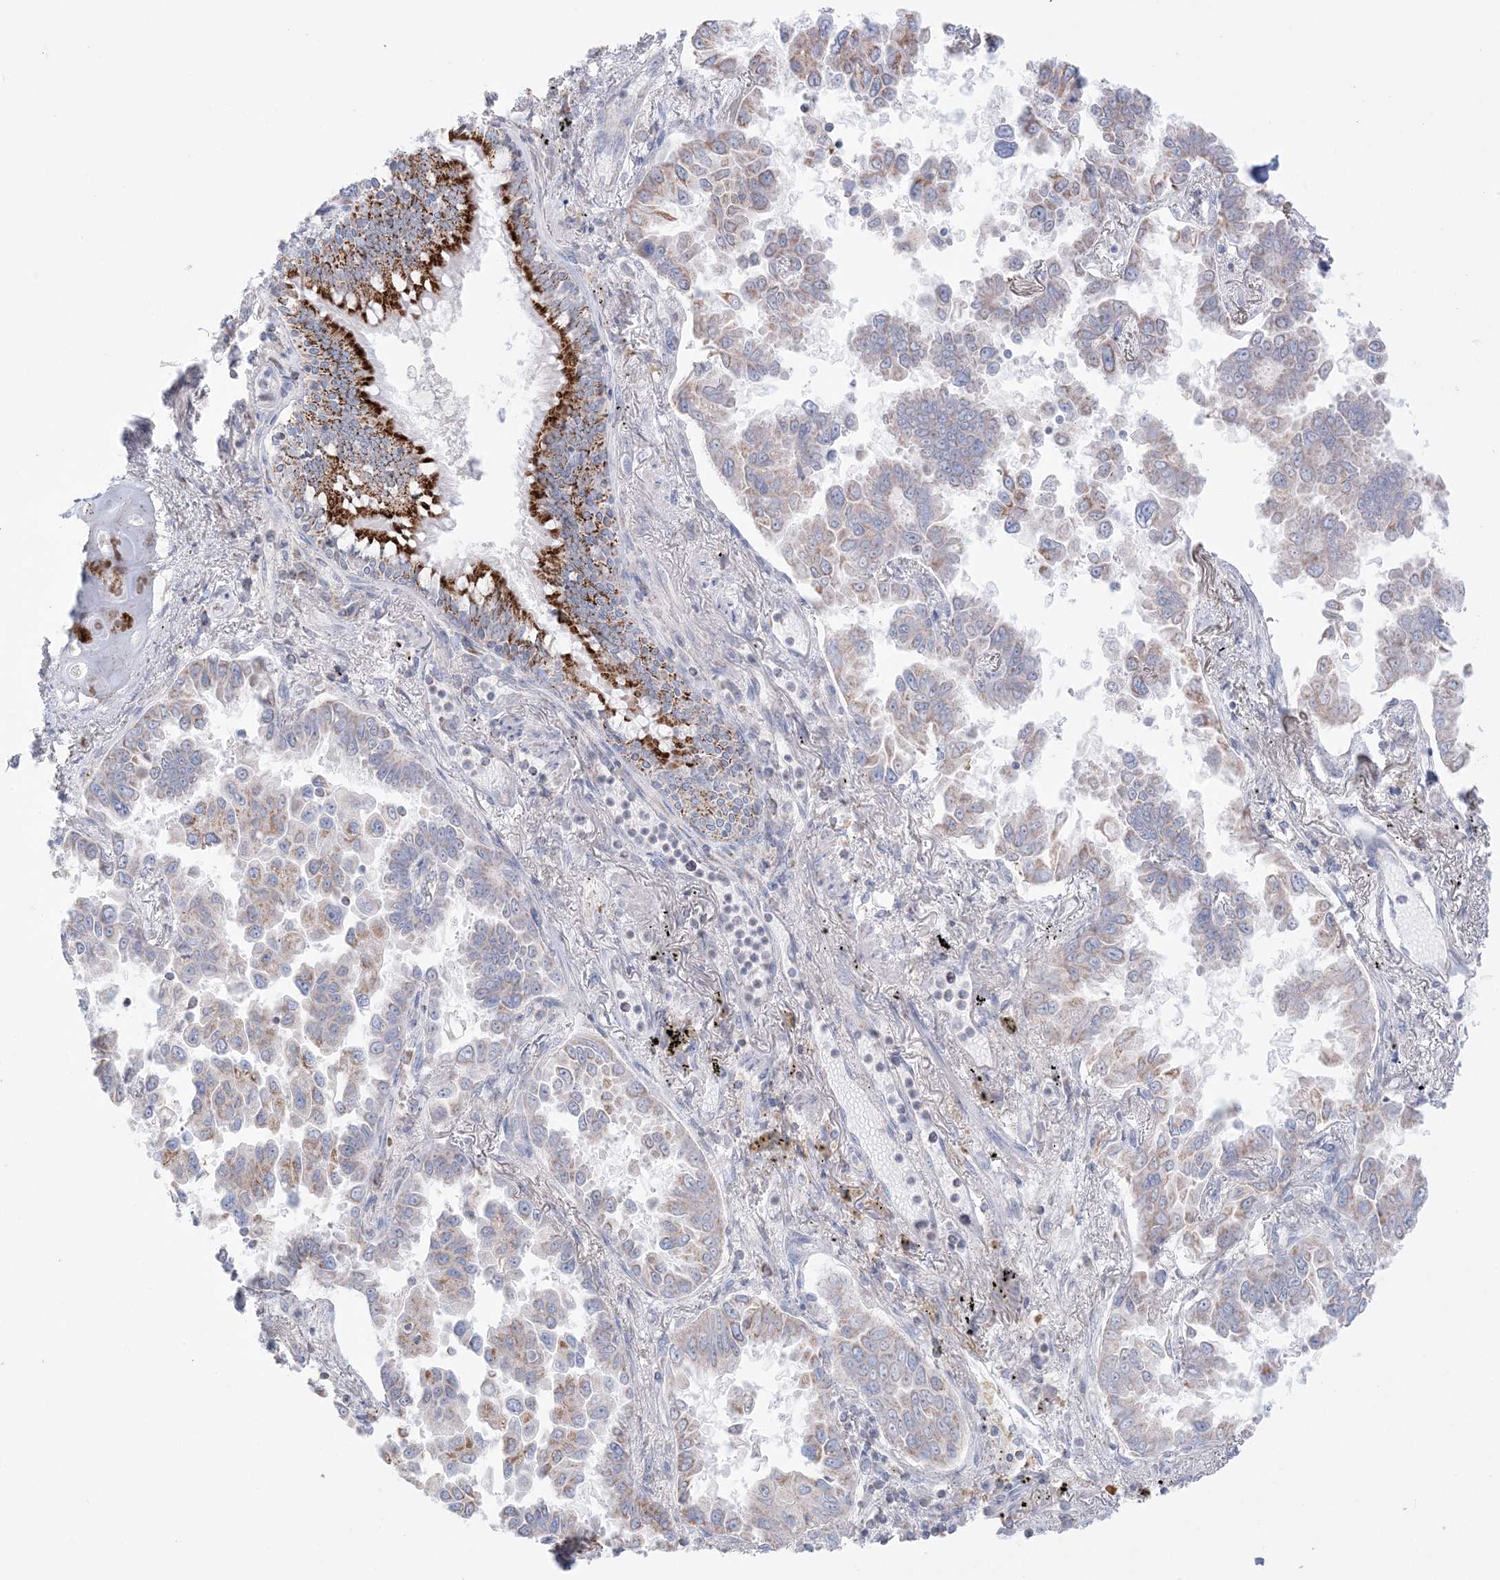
{"staining": {"intensity": "weak", "quantity": "25%-75%", "location": "cytoplasmic/membranous"}, "tissue": "lung cancer", "cell_type": "Tumor cells", "image_type": "cancer", "snomed": [{"axis": "morphology", "description": "Adenocarcinoma, NOS"}, {"axis": "topography", "description": "Lung"}], "caption": "Immunohistochemistry (IHC) image of neoplastic tissue: lung cancer stained using immunohistochemistry (IHC) reveals low levels of weak protein expression localized specifically in the cytoplasmic/membranous of tumor cells, appearing as a cytoplasmic/membranous brown color.", "gene": "KCTD6", "patient": {"sex": "female", "age": 67}}